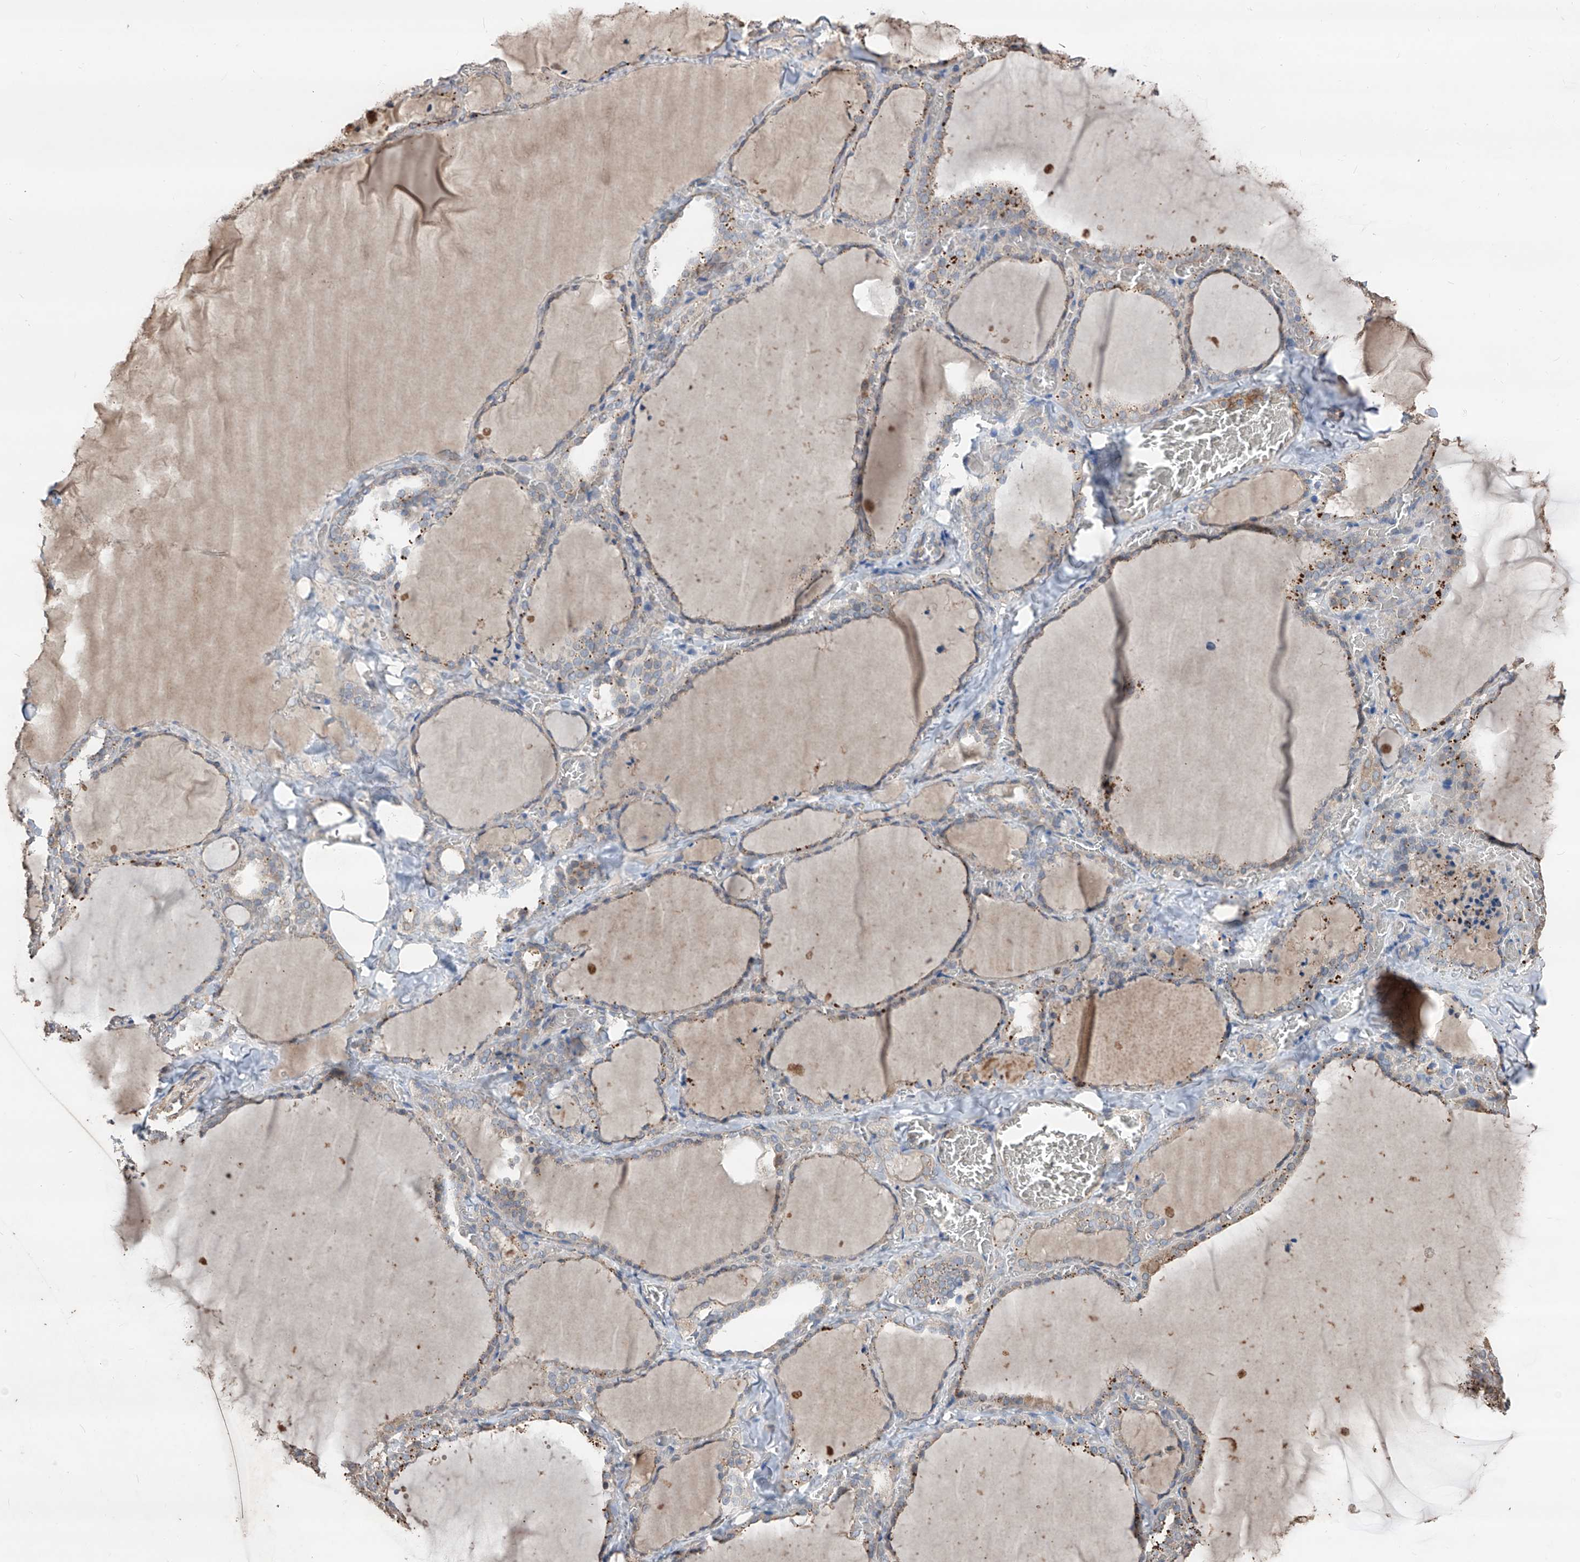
{"staining": {"intensity": "moderate", "quantity": "25%-75%", "location": "cytoplasmic/membranous"}, "tissue": "thyroid gland", "cell_type": "Glandular cells", "image_type": "normal", "snomed": [{"axis": "morphology", "description": "Normal tissue, NOS"}, {"axis": "topography", "description": "Thyroid gland"}], "caption": "Thyroid gland was stained to show a protein in brown. There is medium levels of moderate cytoplasmic/membranous positivity in about 25%-75% of glandular cells. (DAB IHC, brown staining for protein, blue staining for nuclei).", "gene": "EDN1", "patient": {"sex": "female", "age": 22}}